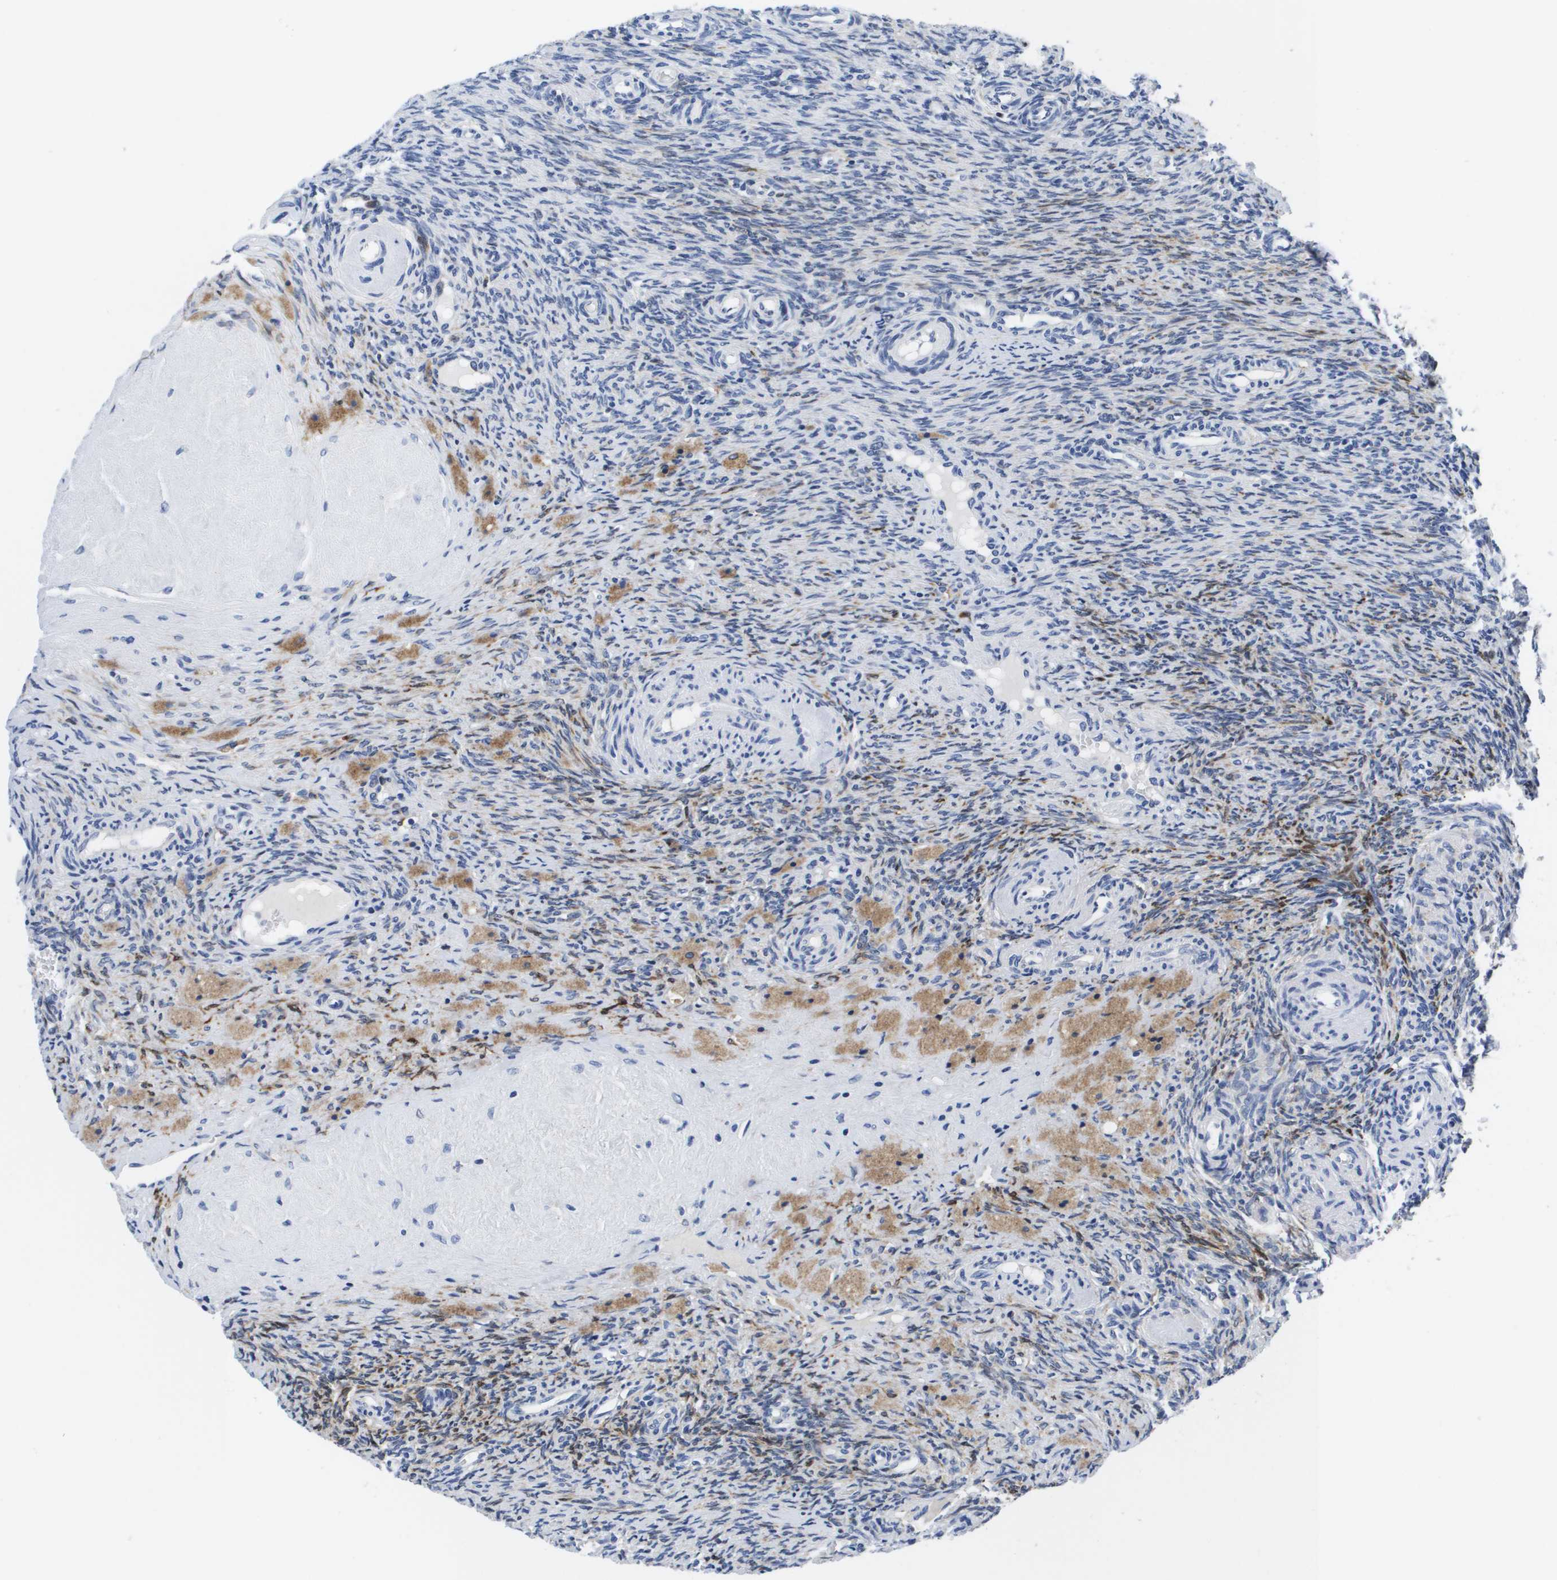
{"staining": {"intensity": "weak", "quantity": "<25%", "location": "cytoplasmic/membranous"}, "tissue": "ovary", "cell_type": "Ovarian stroma cells", "image_type": "normal", "snomed": [{"axis": "morphology", "description": "Normal tissue, NOS"}, {"axis": "topography", "description": "Ovary"}], "caption": "High power microscopy image of an IHC image of benign ovary, revealing no significant staining in ovarian stroma cells. (Stains: DAB immunohistochemistry with hematoxylin counter stain, Microscopy: brightfield microscopy at high magnification).", "gene": "HMOX1", "patient": {"sex": "female", "age": 41}}